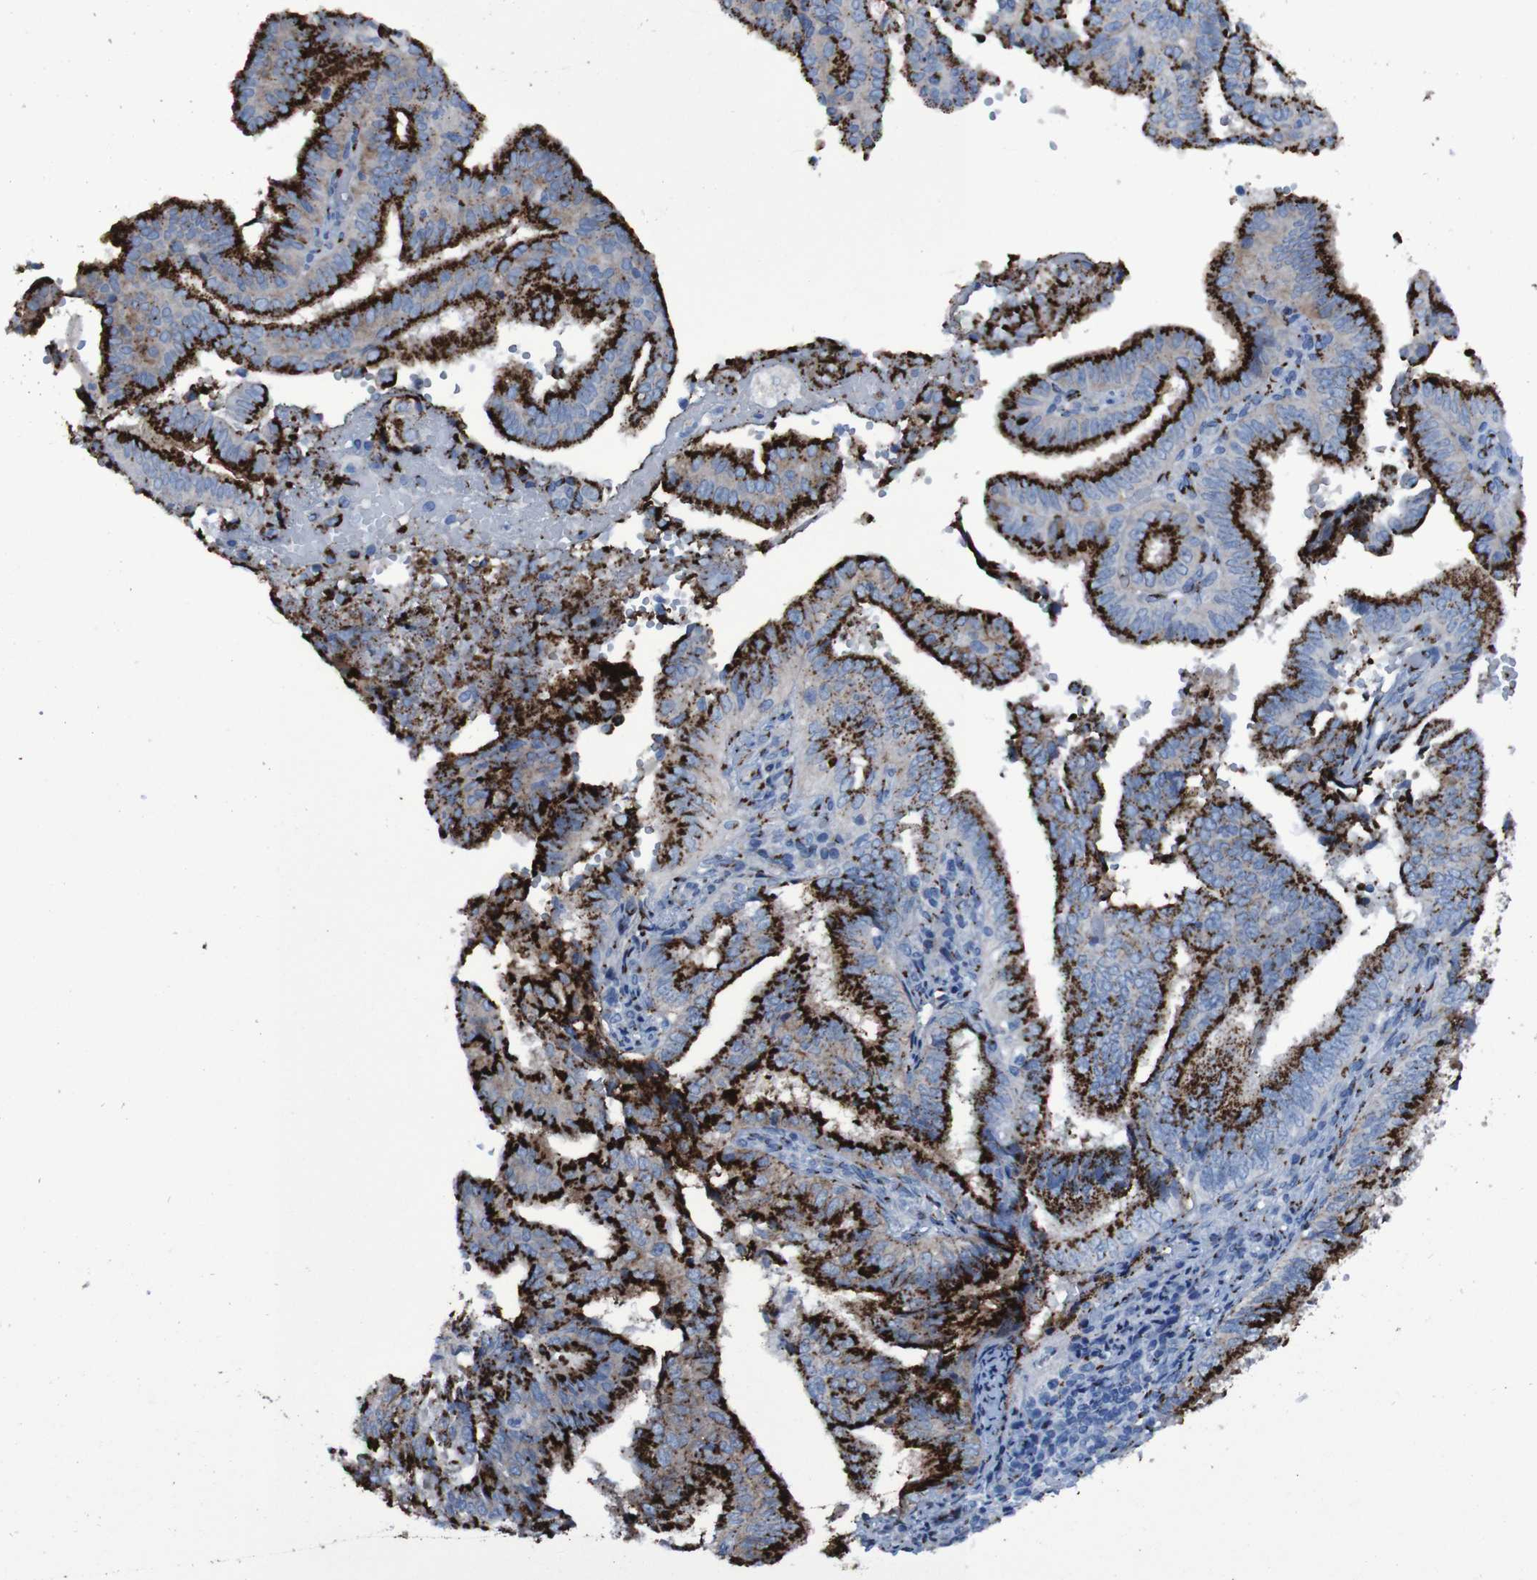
{"staining": {"intensity": "strong", "quantity": ">75%", "location": "cytoplasmic/membranous"}, "tissue": "endometrial cancer", "cell_type": "Tumor cells", "image_type": "cancer", "snomed": [{"axis": "morphology", "description": "Adenocarcinoma, NOS"}, {"axis": "topography", "description": "Endometrium"}], "caption": "Immunohistochemical staining of human endometrial cancer demonstrates high levels of strong cytoplasmic/membranous protein staining in about >75% of tumor cells.", "gene": "GOLM1", "patient": {"sex": "female", "age": 58}}